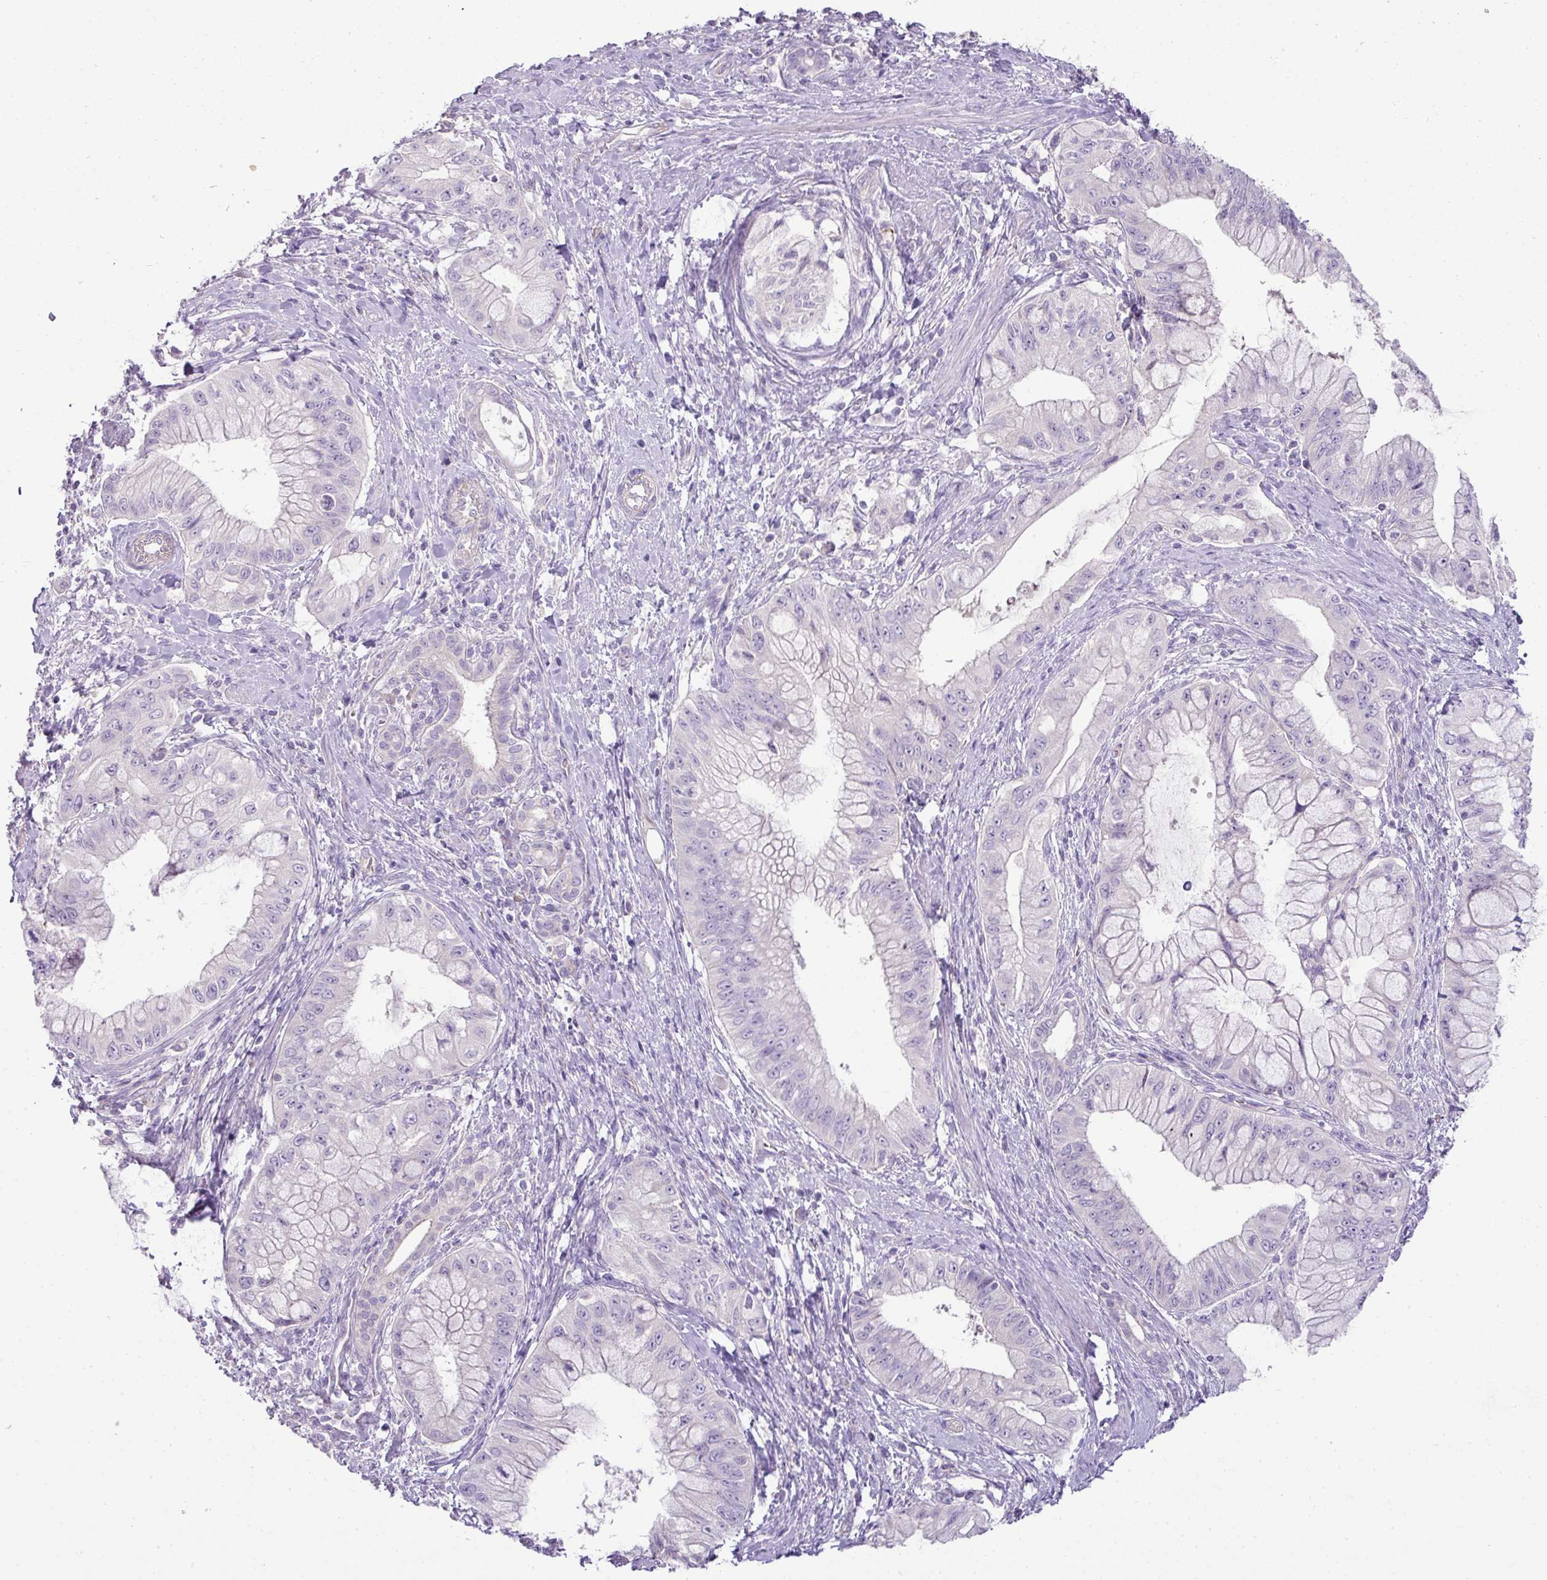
{"staining": {"intensity": "negative", "quantity": "none", "location": "none"}, "tissue": "pancreatic cancer", "cell_type": "Tumor cells", "image_type": "cancer", "snomed": [{"axis": "morphology", "description": "Adenocarcinoma, NOS"}, {"axis": "topography", "description": "Pancreas"}], "caption": "This is an IHC photomicrograph of adenocarcinoma (pancreatic). There is no positivity in tumor cells.", "gene": "ENSG00000273748", "patient": {"sex": "male", "age": 48}}